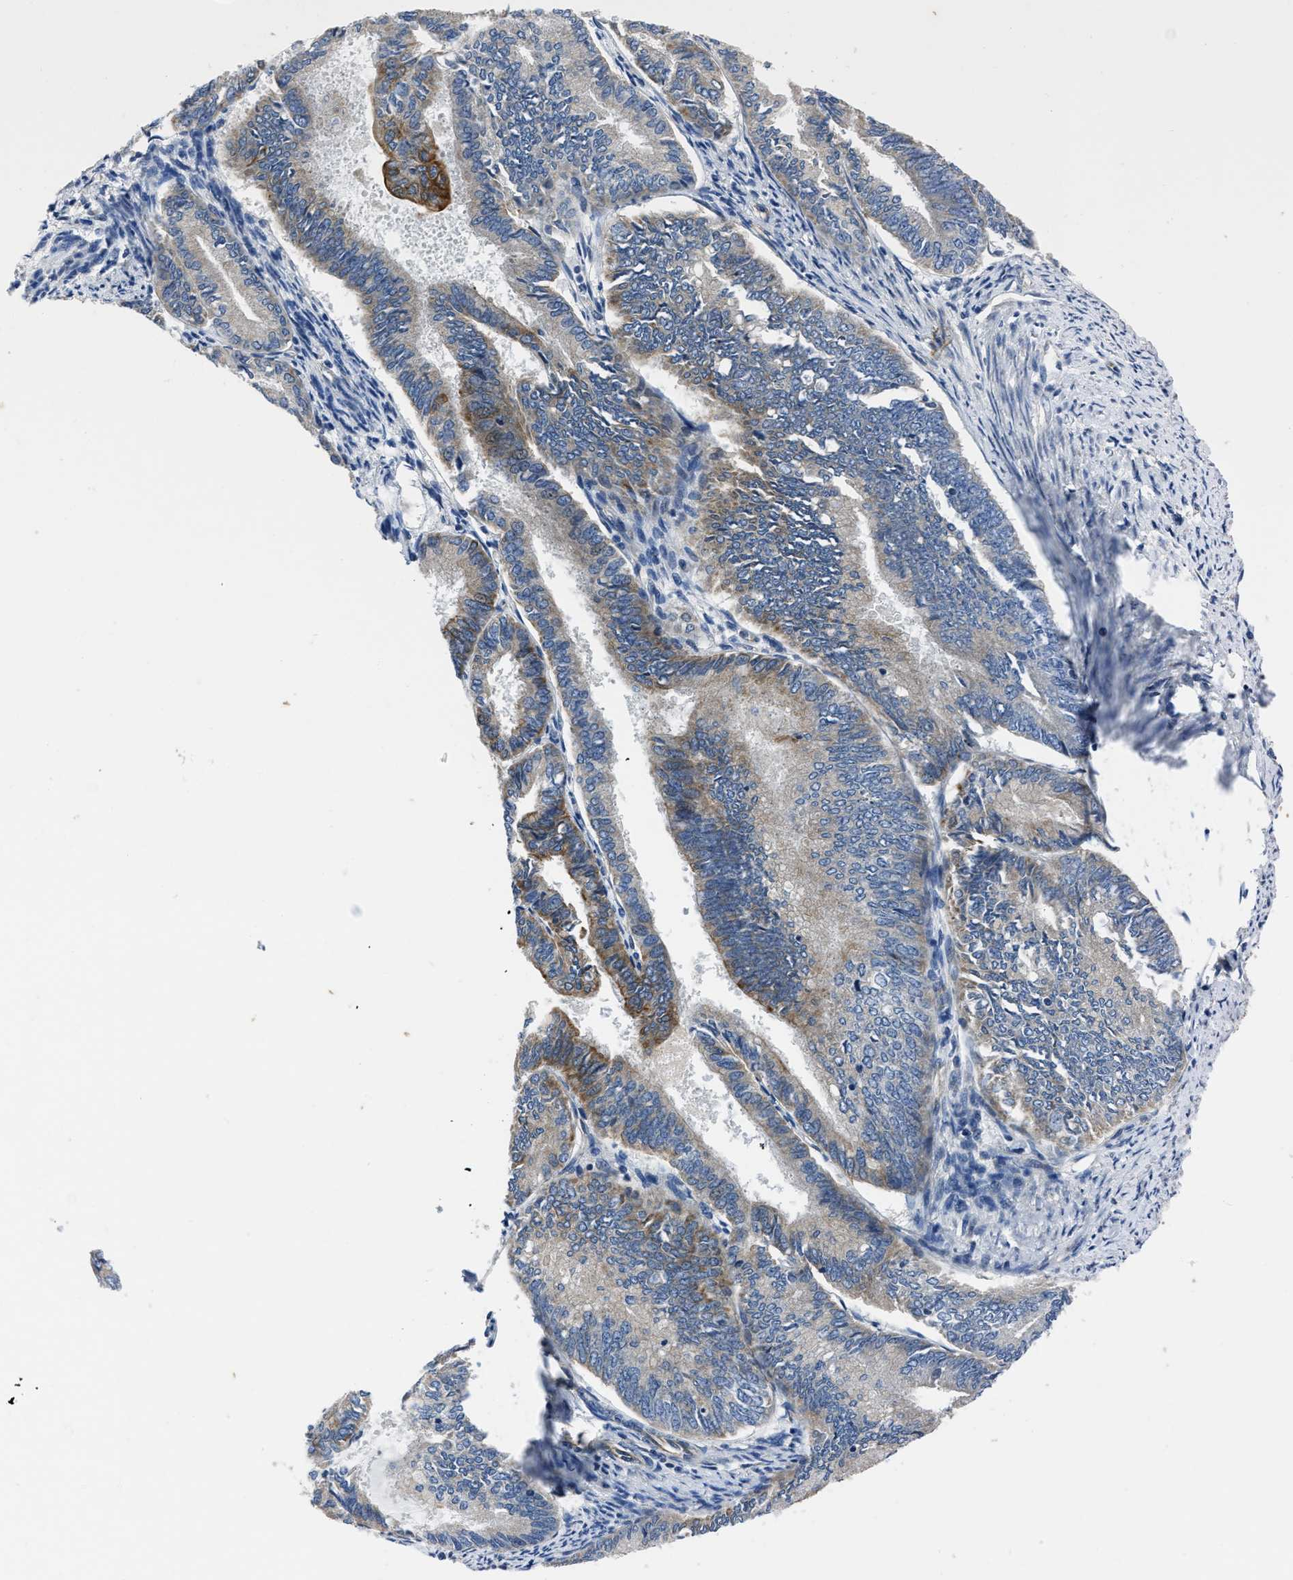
{"staining": {"intensity": "moderate", "quantity": "<25%", "location": "cytoplasmic/membranous"}, "tissue": "endometrial cancer", "cell_type": "Tumor cells", "image_type": "cancer", "snomed": [{"axis": "morphology", "description": "Adenocarcinoma, NOS"}, {"axis": "topography", "description": "Endometrium"}], "caption": "Immunohistochemical staining of human endometrial adenocarcinoma shows low levels of moderate cytoplasmic/membranous protein staining in approximately <25% of tumor cells. (DAB (3,3'-diaminobenzidine) IHC with brightfield microscopy, high magnification).", "gene": "ERC1", "patient": {"sex": "female", "age": 86}}